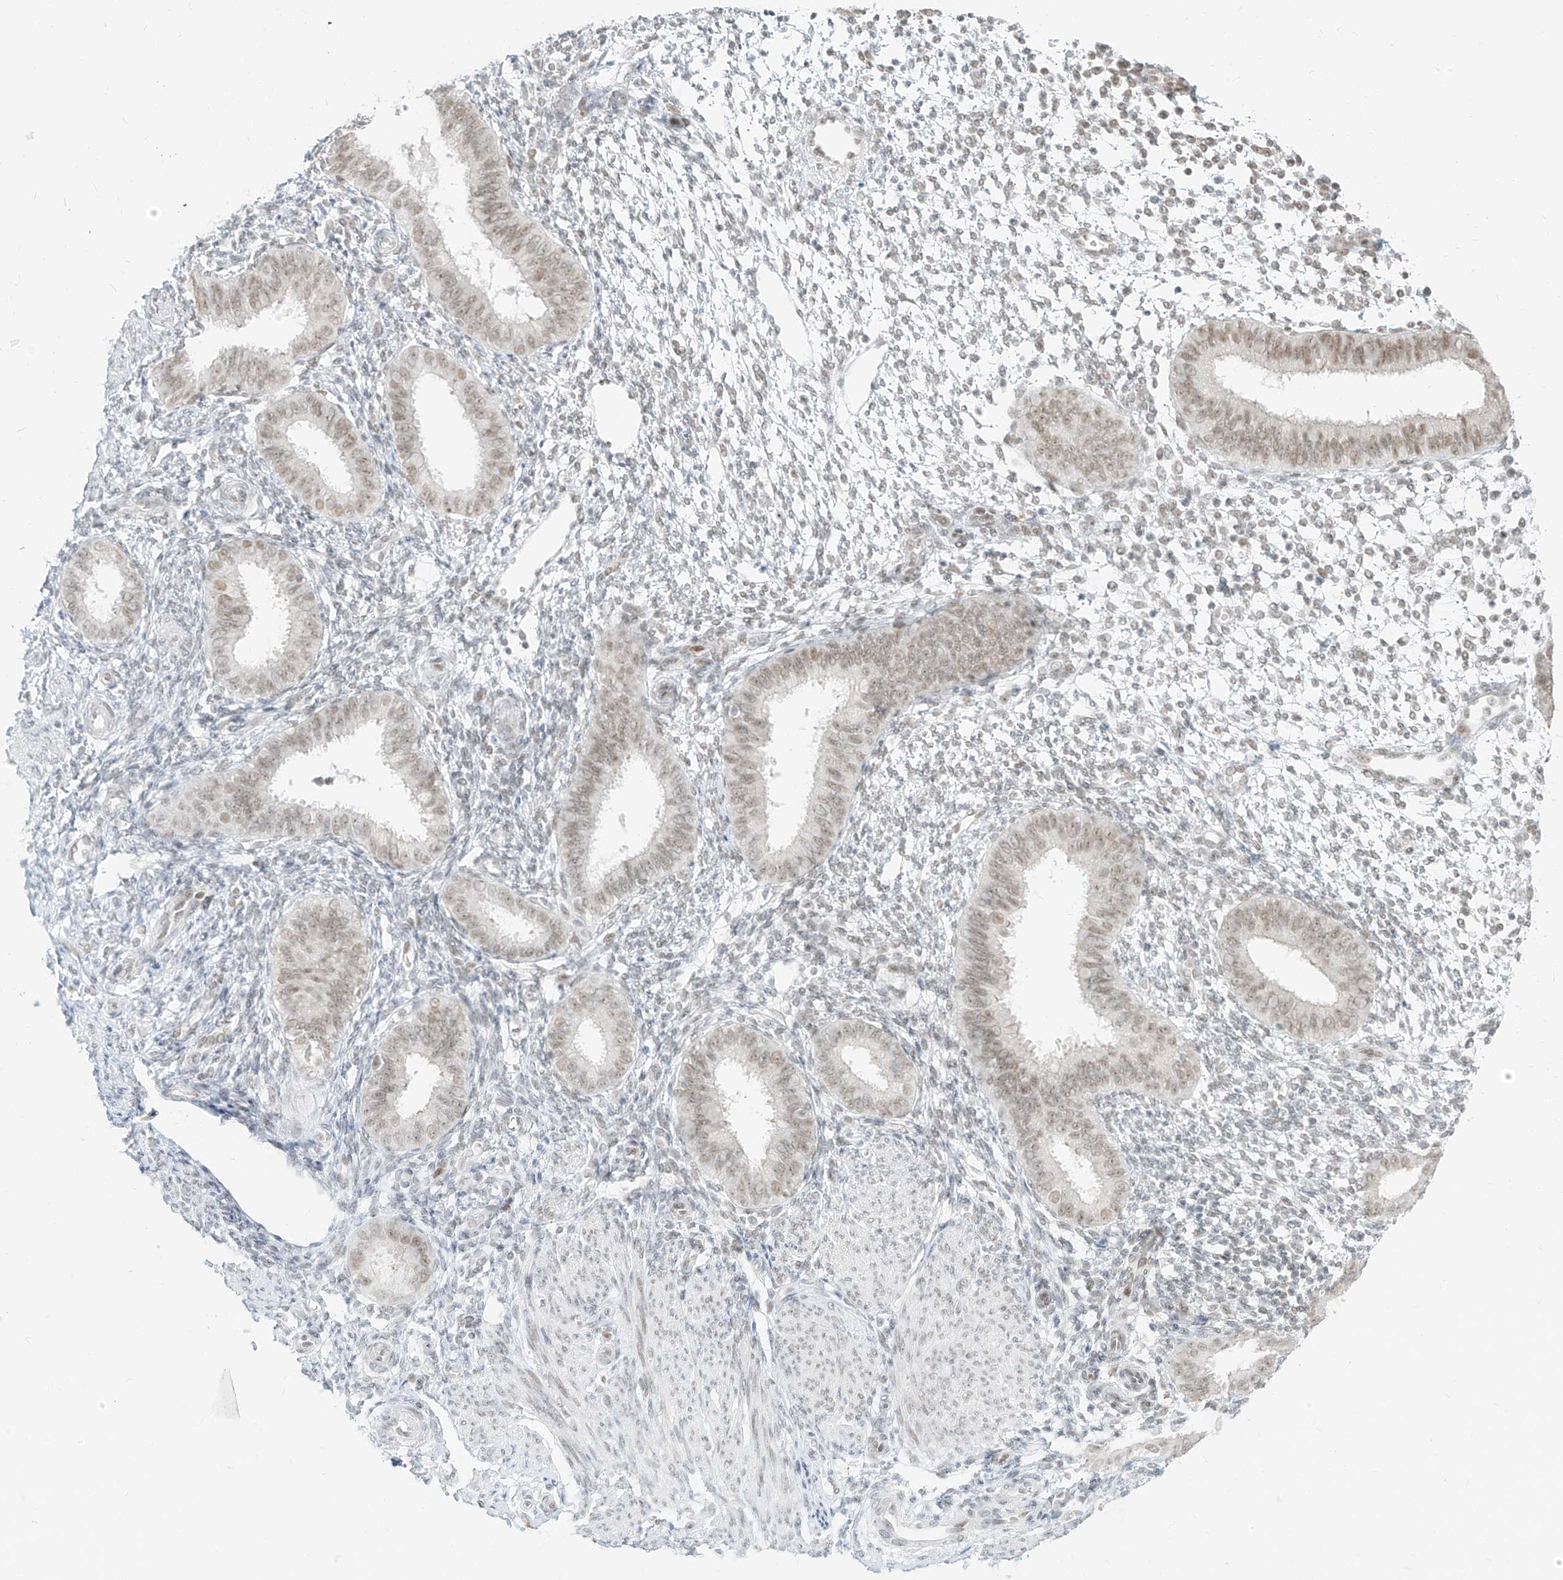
{"staining": {"intensity": "weak", "quantity": "<25%", "location": "nuclear"}, "tissue": "endometrium", "cell_type": "Cells in endometrial stroma", "image_type": "normal", "snomed": [{"axis": "morphology", "description": "Normal tissue, NOS"}, {"axis": "topography", "description": "Uterus"}, {"axis": "topography", "description": "Endometrium"}], "caption": "The image demonstrates no staining of cells in endometrial stroma in unremarkable endometrium.", "gene": "SUPT5H", "patient": {"sex": "female", "age": 48}}